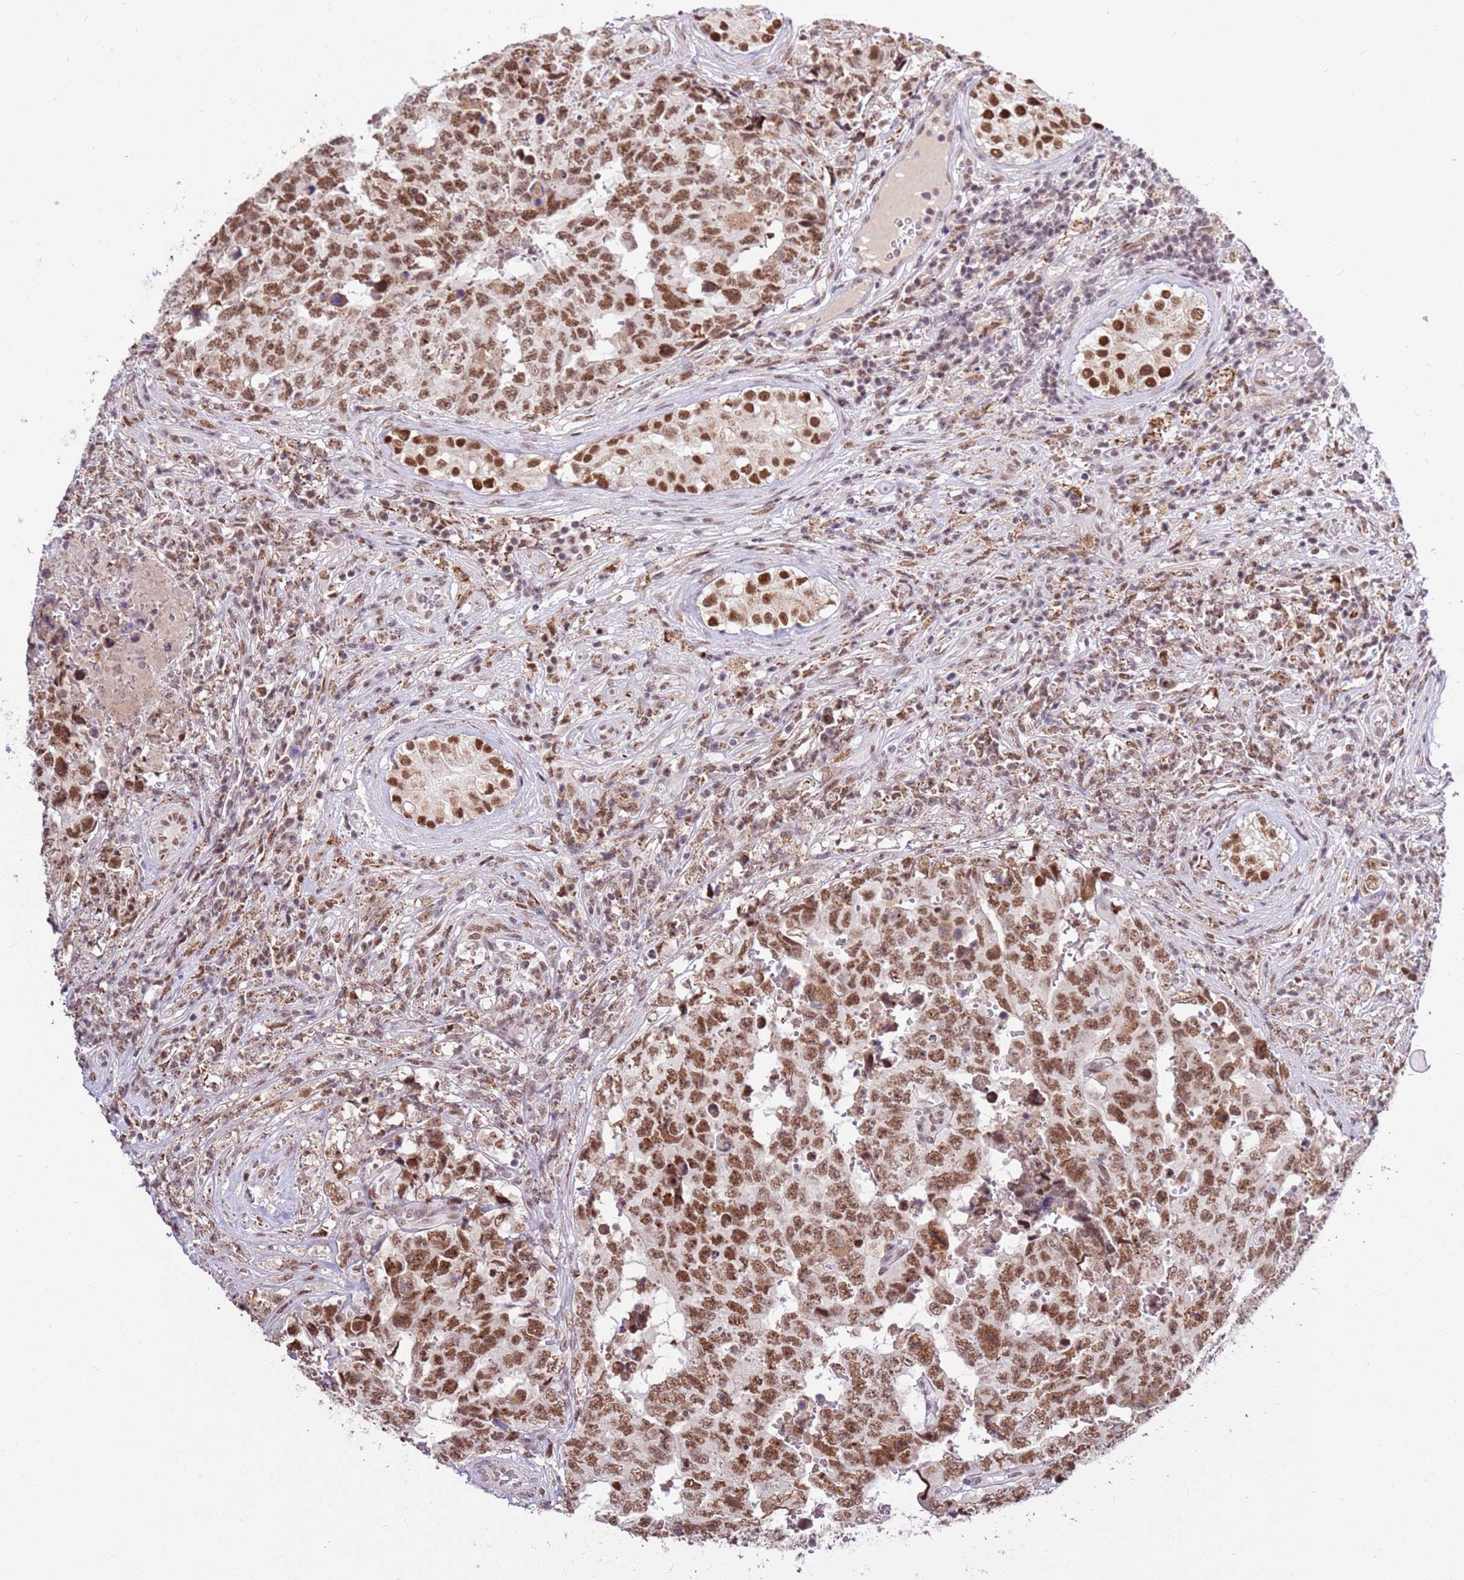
{"staining": {"intensity": "moderate", "quantity": ">75%", "location": "nuclear"}, "tissue": "testis cancer", "cell_type": "Tumor cells", "image_type": "cancer", "snomed": [{"axis": "morphology", "description": "Normal tissue, NOS"}, {"axis": "morphology", "description": "Carcinoma, Embryonal, NOS"}, {"axis": "topography", "description": "Testis"}, {"axis": "topography", "description": "Epididymis"}], "caption": "Immunohistochemical staining of testis cancer displays moderate nuclear protein positivity in about >75% of tumor cells.", "gene": "AKAP8L", "patient": {"sex": "male", "age": 25}}